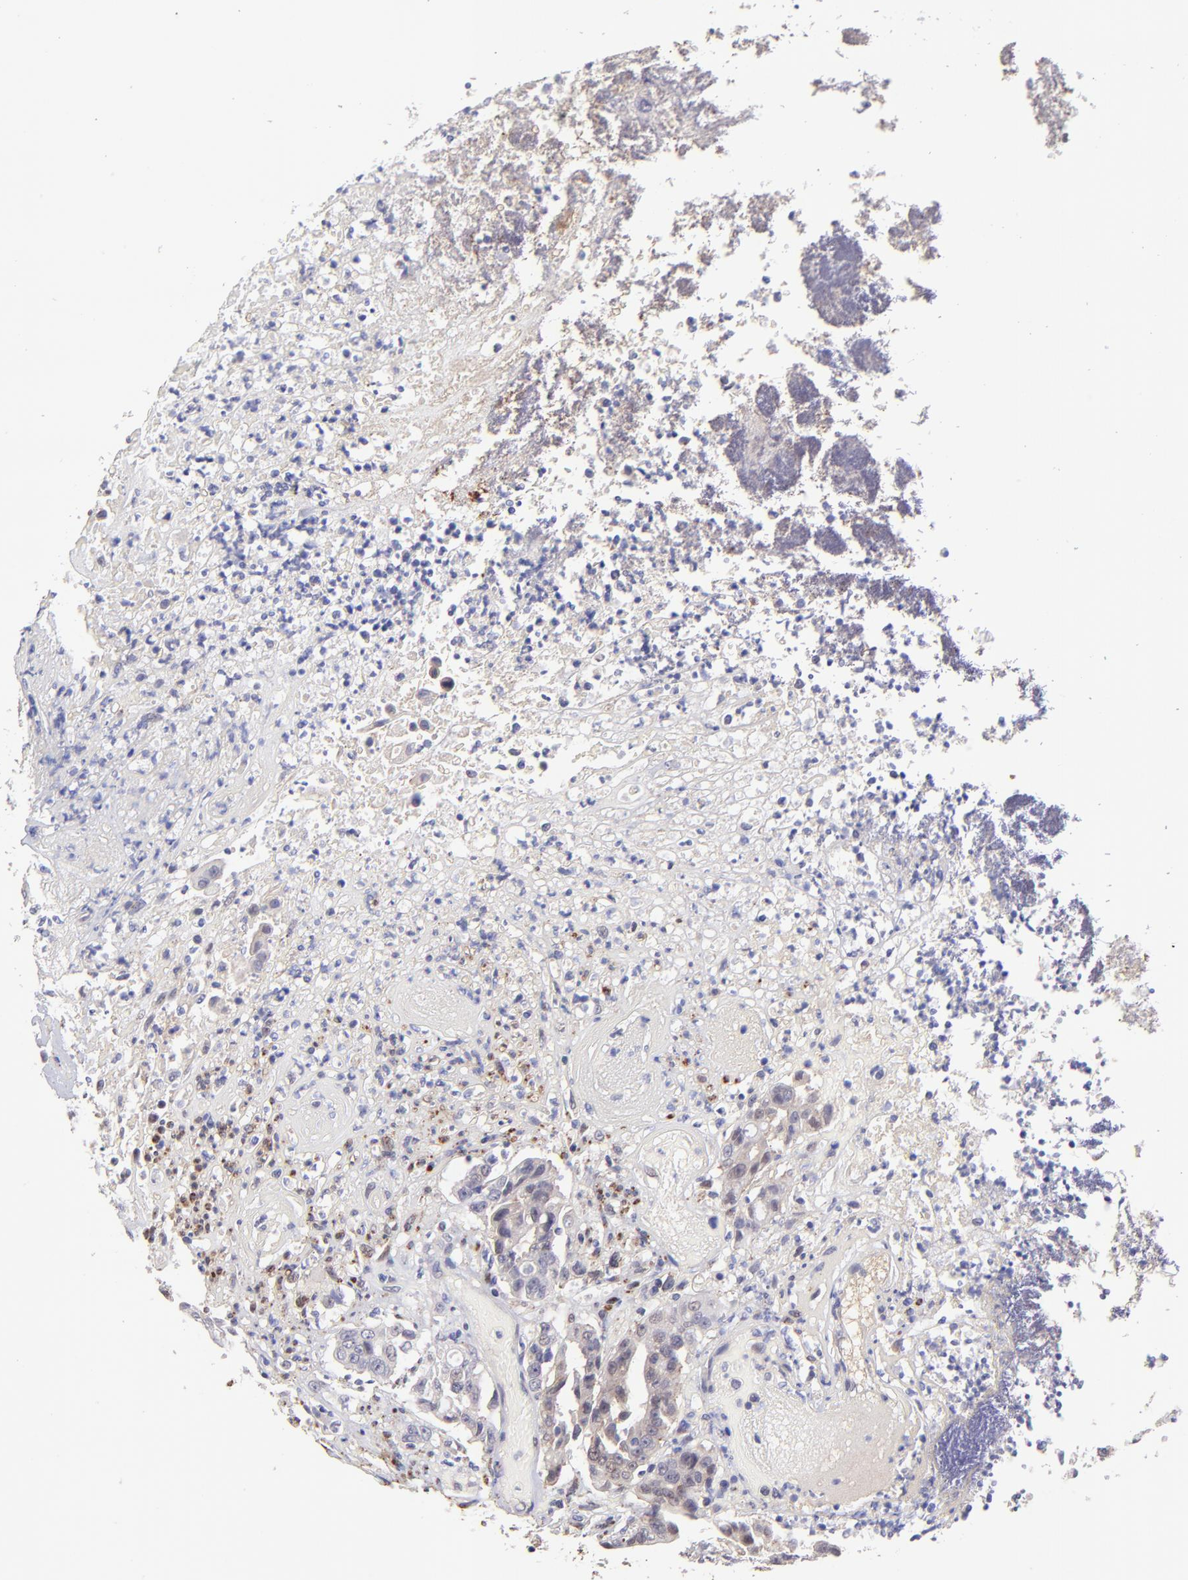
{"staining": {"intensity": "weak", "quantity": "25%-75%", "location": "cytoplasmic/membranous"}, "tissue": "colorectal cancer", "cell_type": "Tumor cells", "image_type": "cancer", "snomed": [{"axis": "morphology", "description": "Adenocarcinoma, NOS"}, {"axis": "topography", "description": "Colon"}], "caption": "Colorectal cancer stained with a brown dye exhibits weak cytoplasmic/membranous positive expression in about 25%-75% of tumor cells.", "gene": "NSF", "patient": {"sex": "female", "age": 70}}